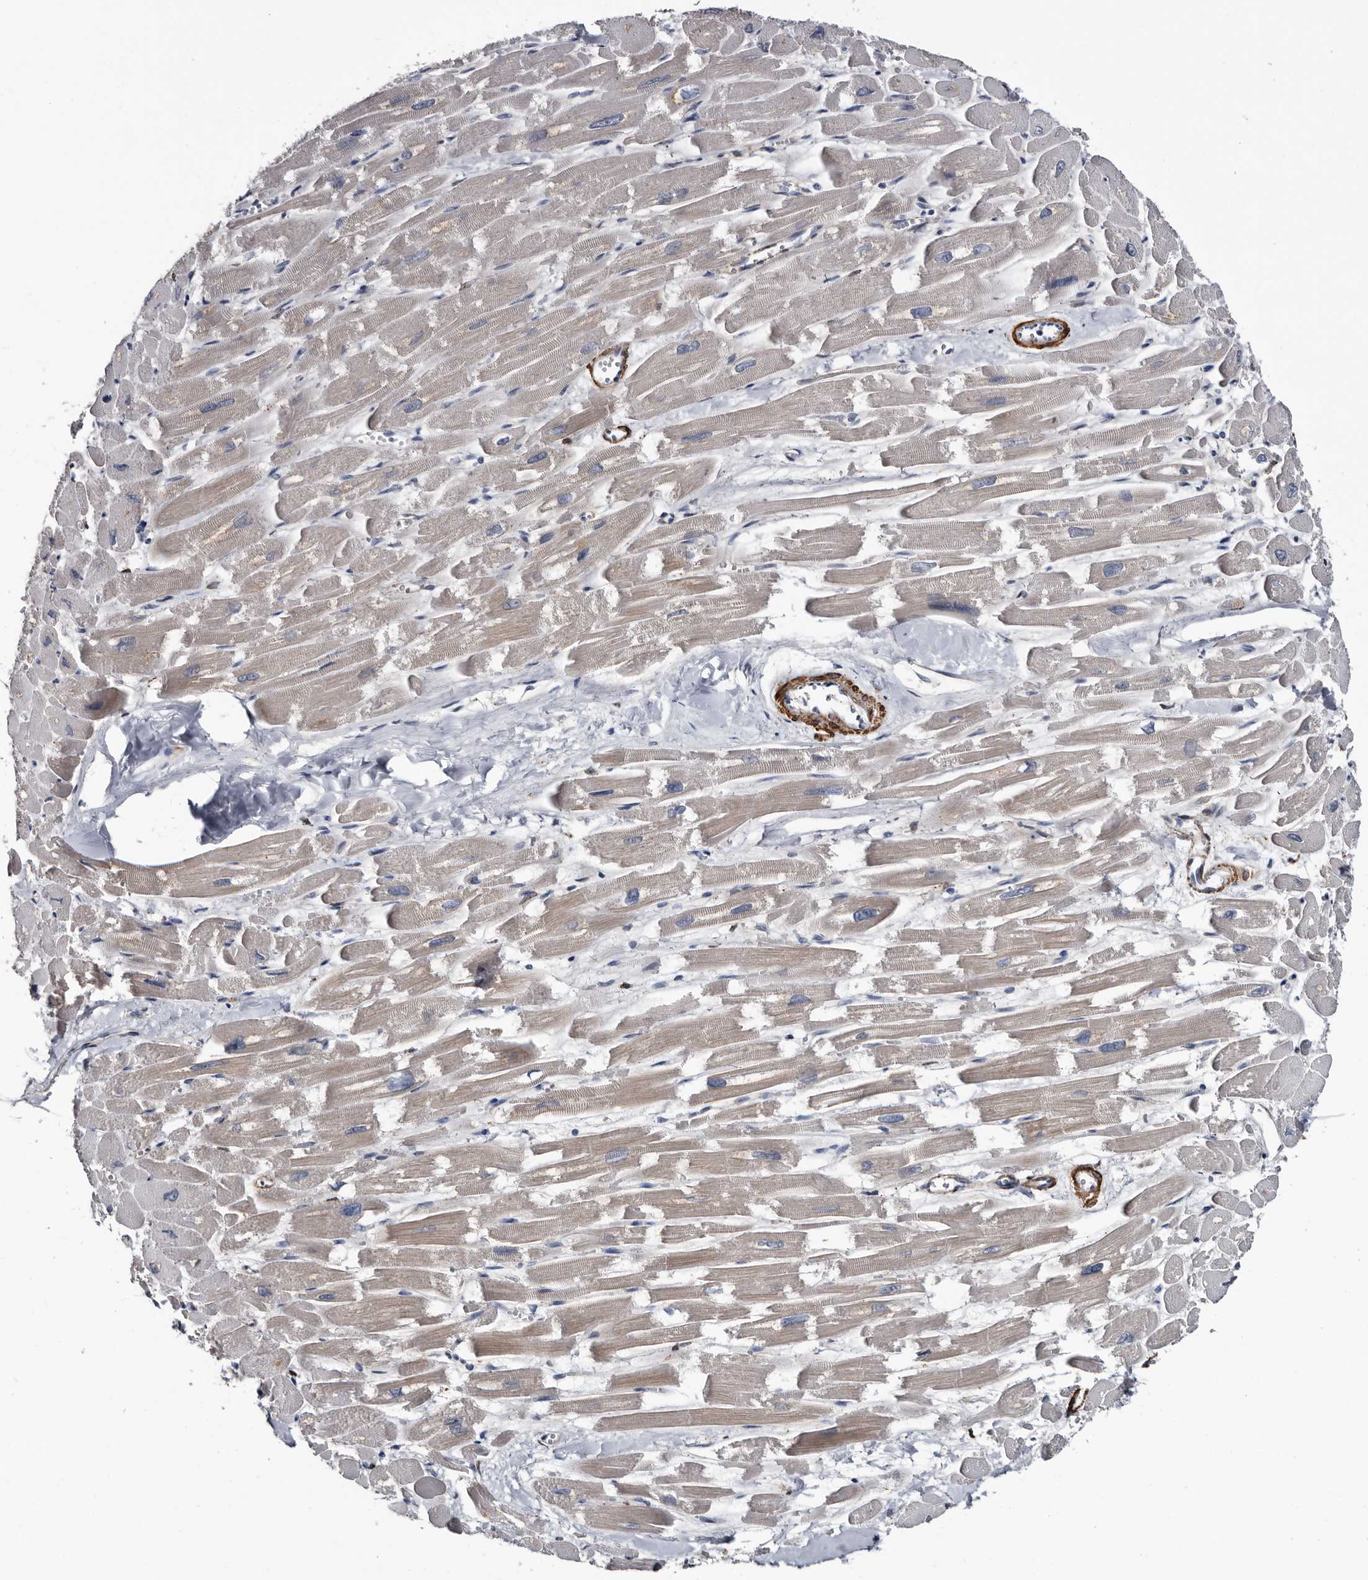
{"staining": {"intensity": "weak", "quantity": "<25%", "location": "cytoplasmic/membranous"}, "tissue": "heart muscle", "cell_type": "Cardiomyocytes", "image_type": "normal", "snomed": [{"axis": "morphology", "description": "Normal tissue, NOS"}, {"axis": "topography", "description": "Heart"}], "caption": "Human heart muscle stained for a protein using immunohistochemistry exhibits no expression in cardiomyocytes.", "gene": "IARS1", "patient": {"sex": "male", "age": 54}}